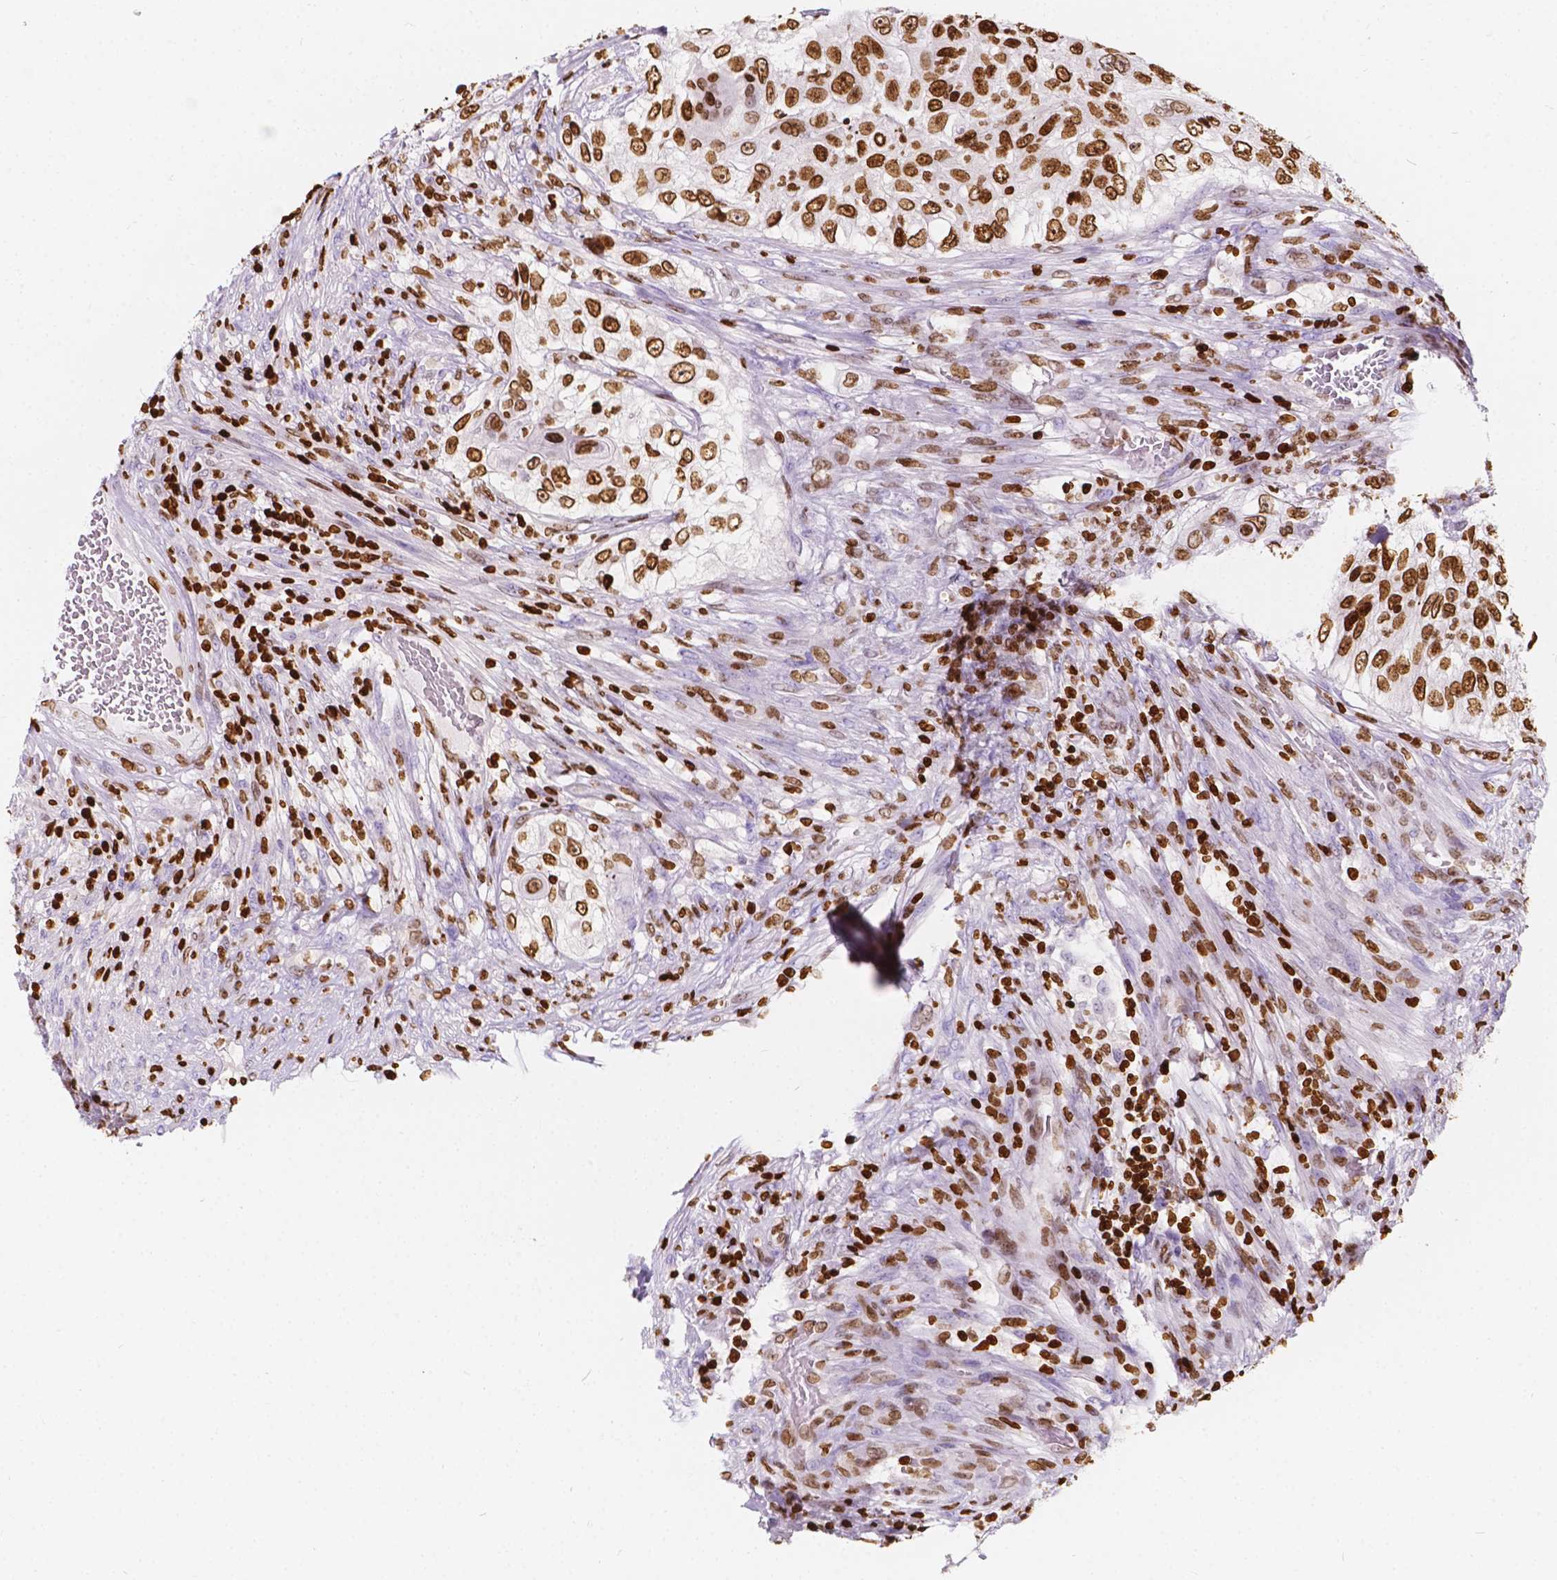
{"staining": {"intensity": "strong", "quantity": ">75%", "location": "nuclear"}, "tissue": "urothelial cancer", "cell_type": "Tumor cells", "image_type": "cancer", "snomed": [{"axis": "morphology", "description": "Urothelial carcinoma, High grade"}, {"axis": "topography", "description": "Urinary bladder"}], "caption": "IHC (DAB) staining of human urothelial cancer demonstrates strong nuclear protein staining in approximately >75% of tumor cells. (Brightfield microscopy of DAB IHC at high magnification).", "gene": "CBY3", "patient": {"sex": "female", "age": 60}}